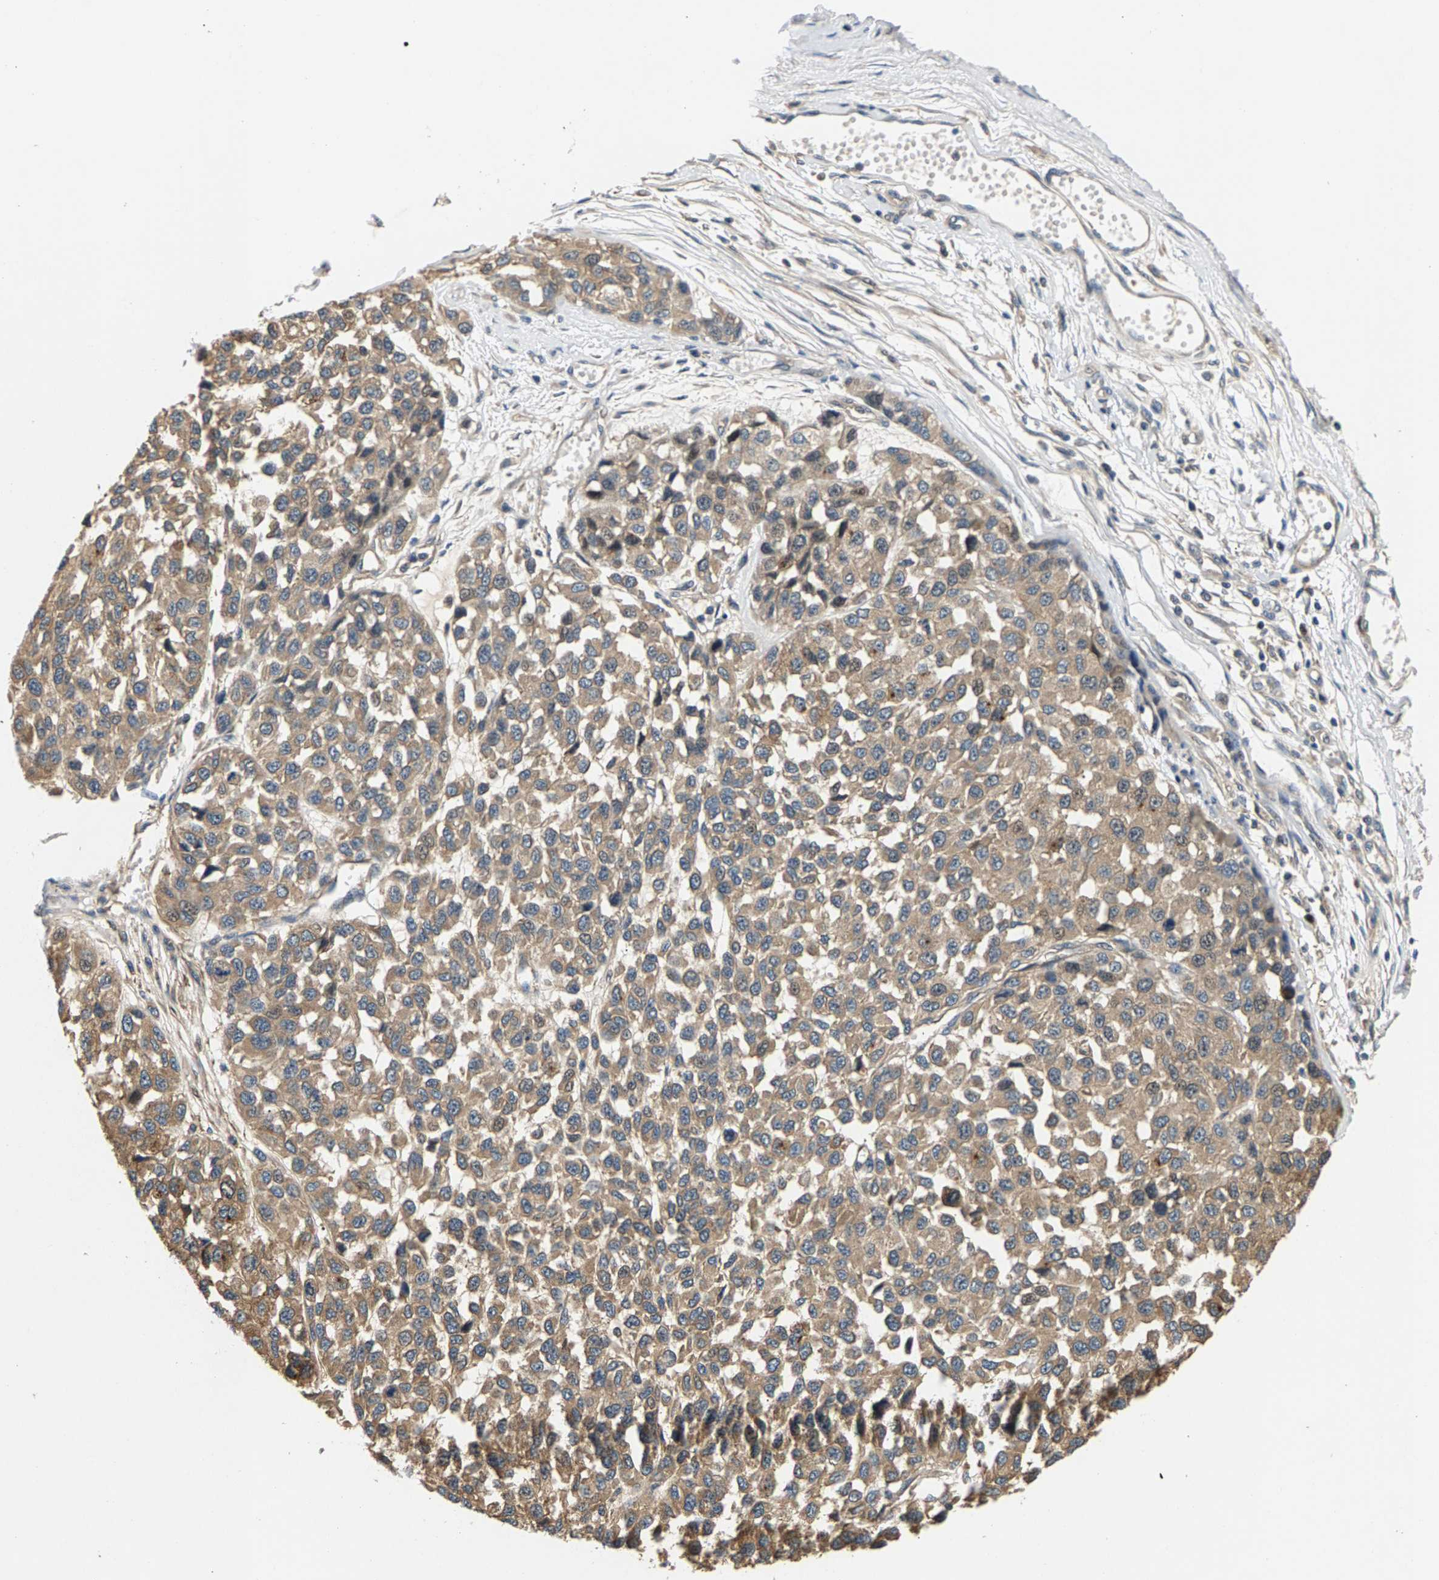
{"staining": {"intensity": "weak", "quantity": ">75%", "location": "cytoplasmic/membranous"}, "tissue": "melanoma", "cell_type": "Tumor cells", "image_type": "cancer", "snomed": [{"axis": "morphology", "description": "Malignant melanoma, NOS"}, {"axis": "topography", "description": "Skin"}], "caption": "Protein expression analysis of human malignant melanoma reveals weak cytoplasmic/membranous staining in approximately >75% of tumor cells. (IHC, brightfield microscopy, high magnification).", "gene": "FAM78A", "patient": {"sex": "male", "age": 62}}